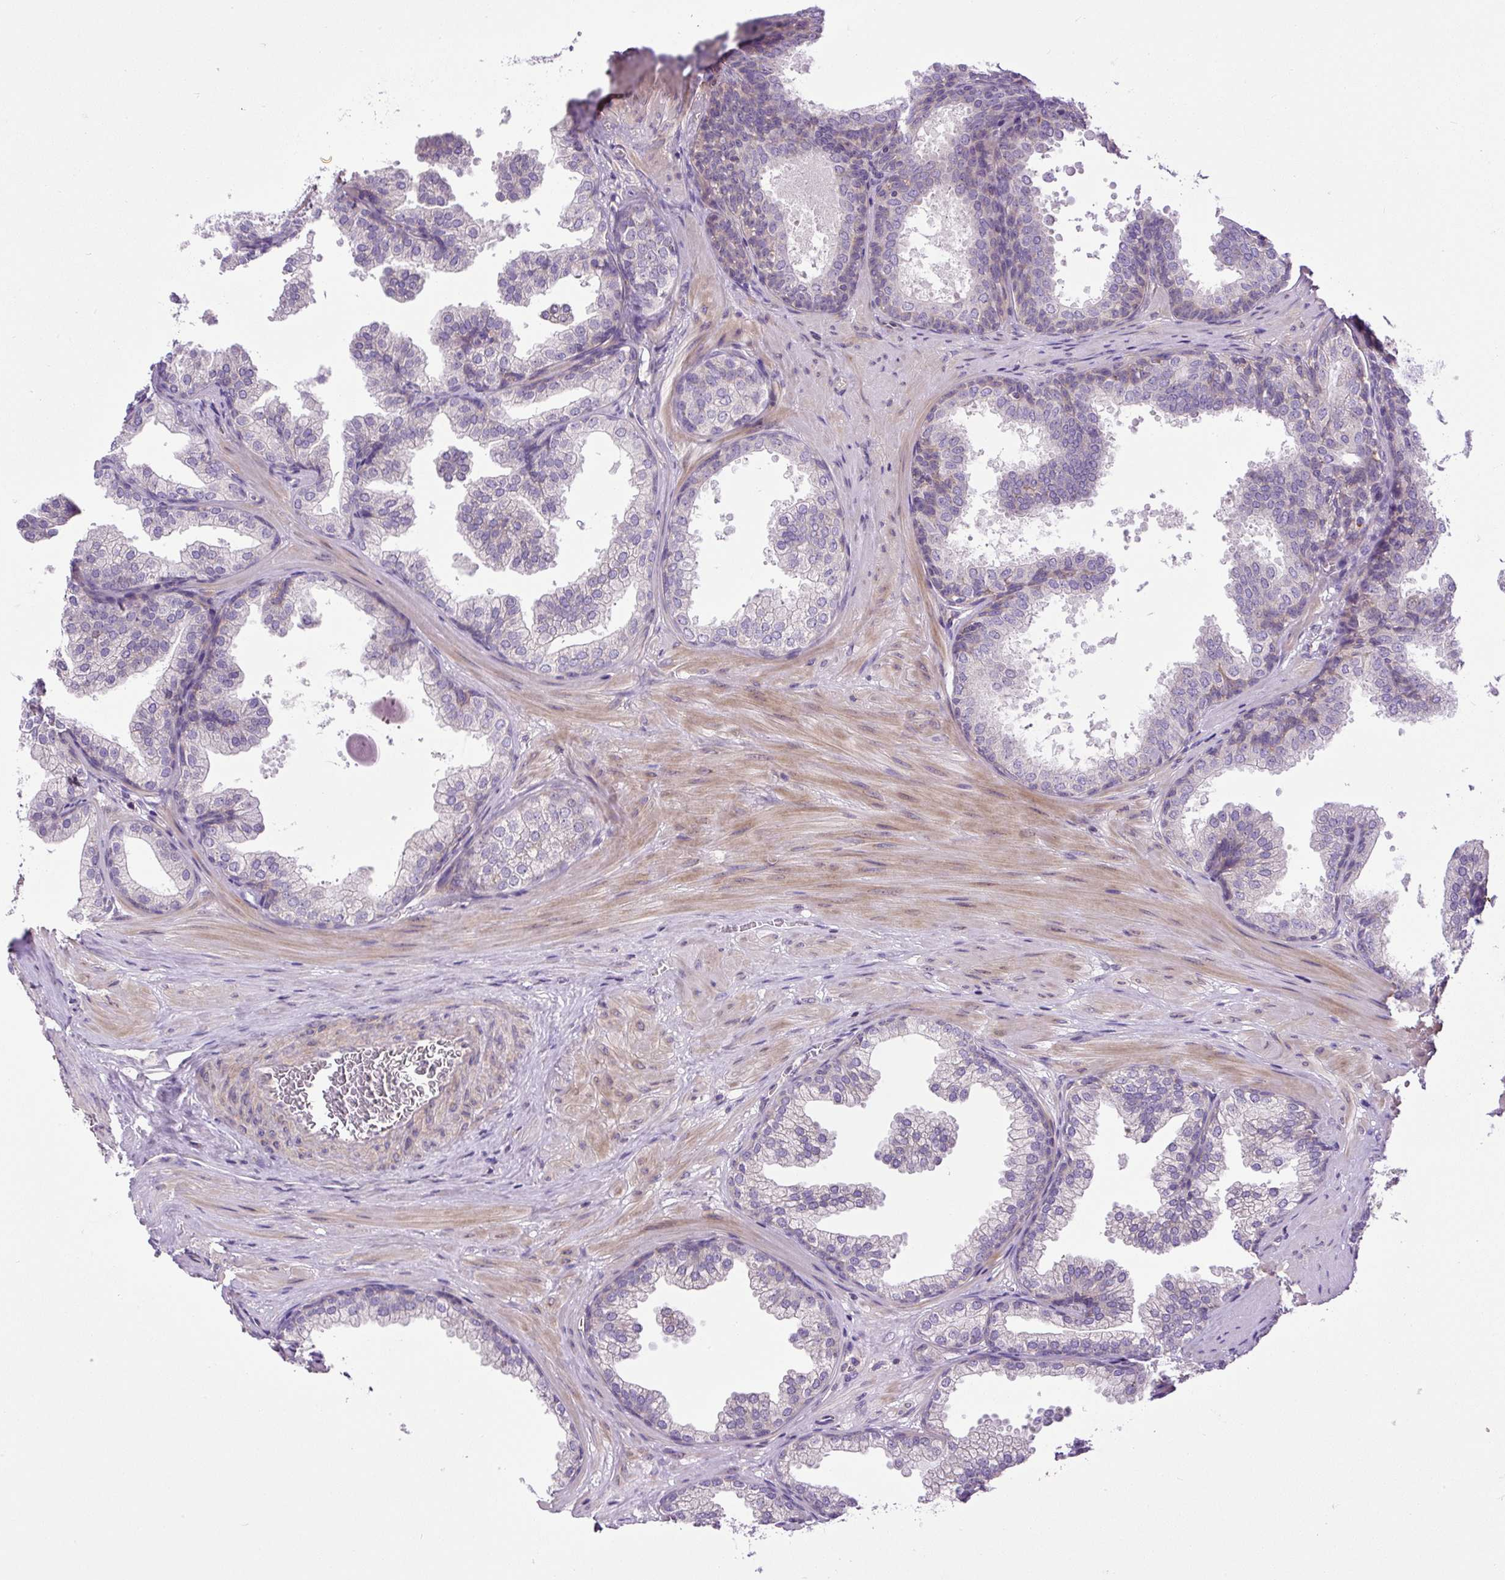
{"staining": {"intensity": "negative", "quantity": "none", "location": "none"}, "tissue": "prostate", "cell_type": "Glandular cells", "image_type": "normal", "snomed": [{"axis": "morphology", "description": "Normal tissue, NOS"}, {"axis": "topography", "description": "Prostate"}], "caption": "Prostate was stained to show a protein in brown. There is no significant positivity in glandular cells. (DAB (3,3'-diaminobenzidine) immunohistochemistry (IHC), high magnification).", "gene": "ZNF547", "patient": {"sex": "male", "age": 37}}